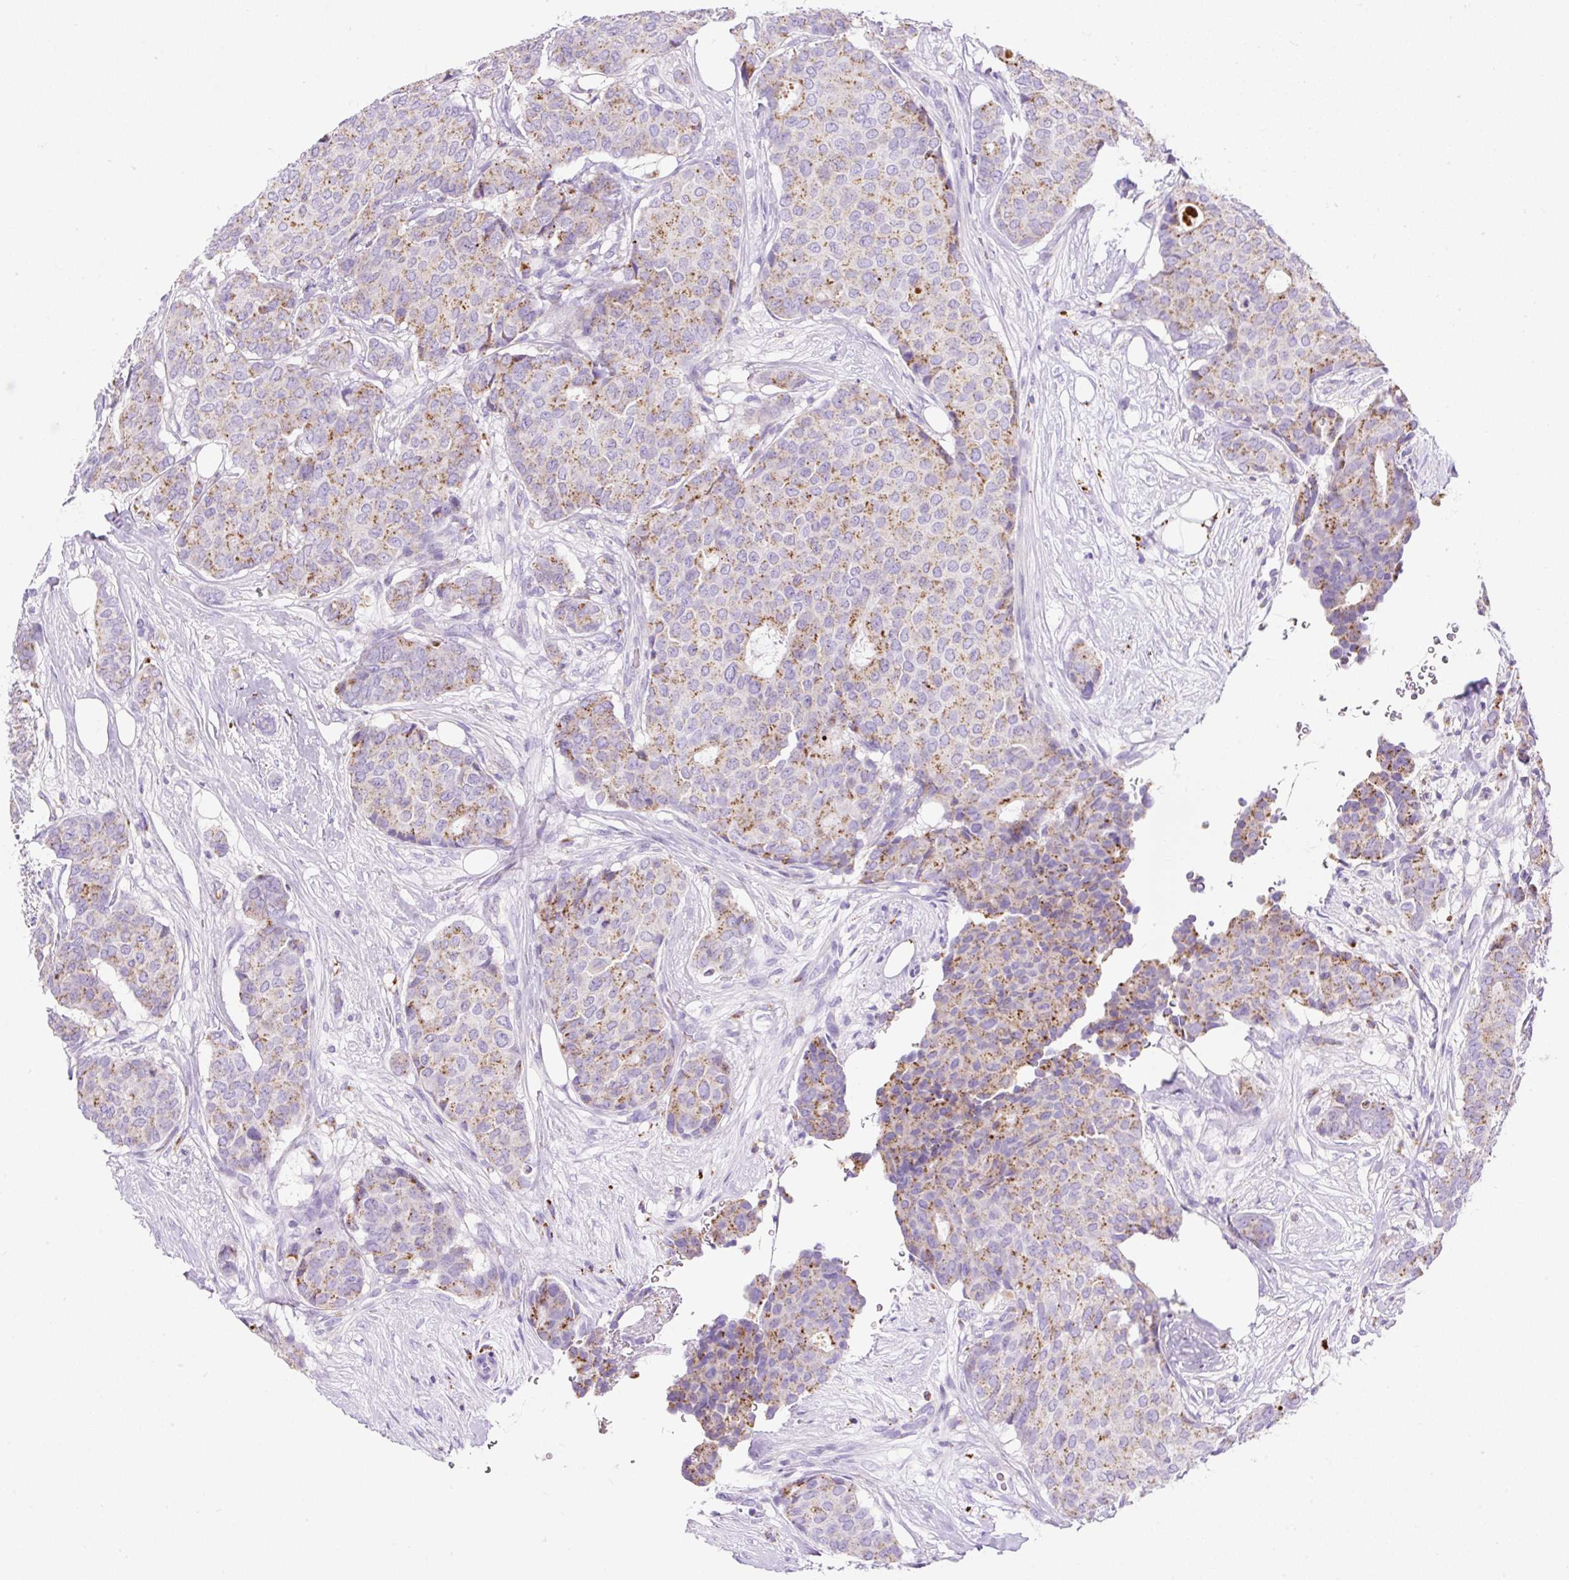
{"staining": {"intensity": "moderate", "quantity": "25%-75%", "location": "cytoplasmic/membranous"}, "tissue": "breast cancer", "cell_type": "Tumor cells", "image_type": "cancer", "snomed": [{"axis": "morphology", "description": "Duct carcinoma"}, {"axis": "topography", "description": "Breast"}], "caption": "Human breast cancer stained for a protein (brown) shows moderate cytoplasmic/membranous positive positivity in about 25%-75% of tumor cells.", "gene": "HEXB", "patient": {"sex": "female", "age": 75}}